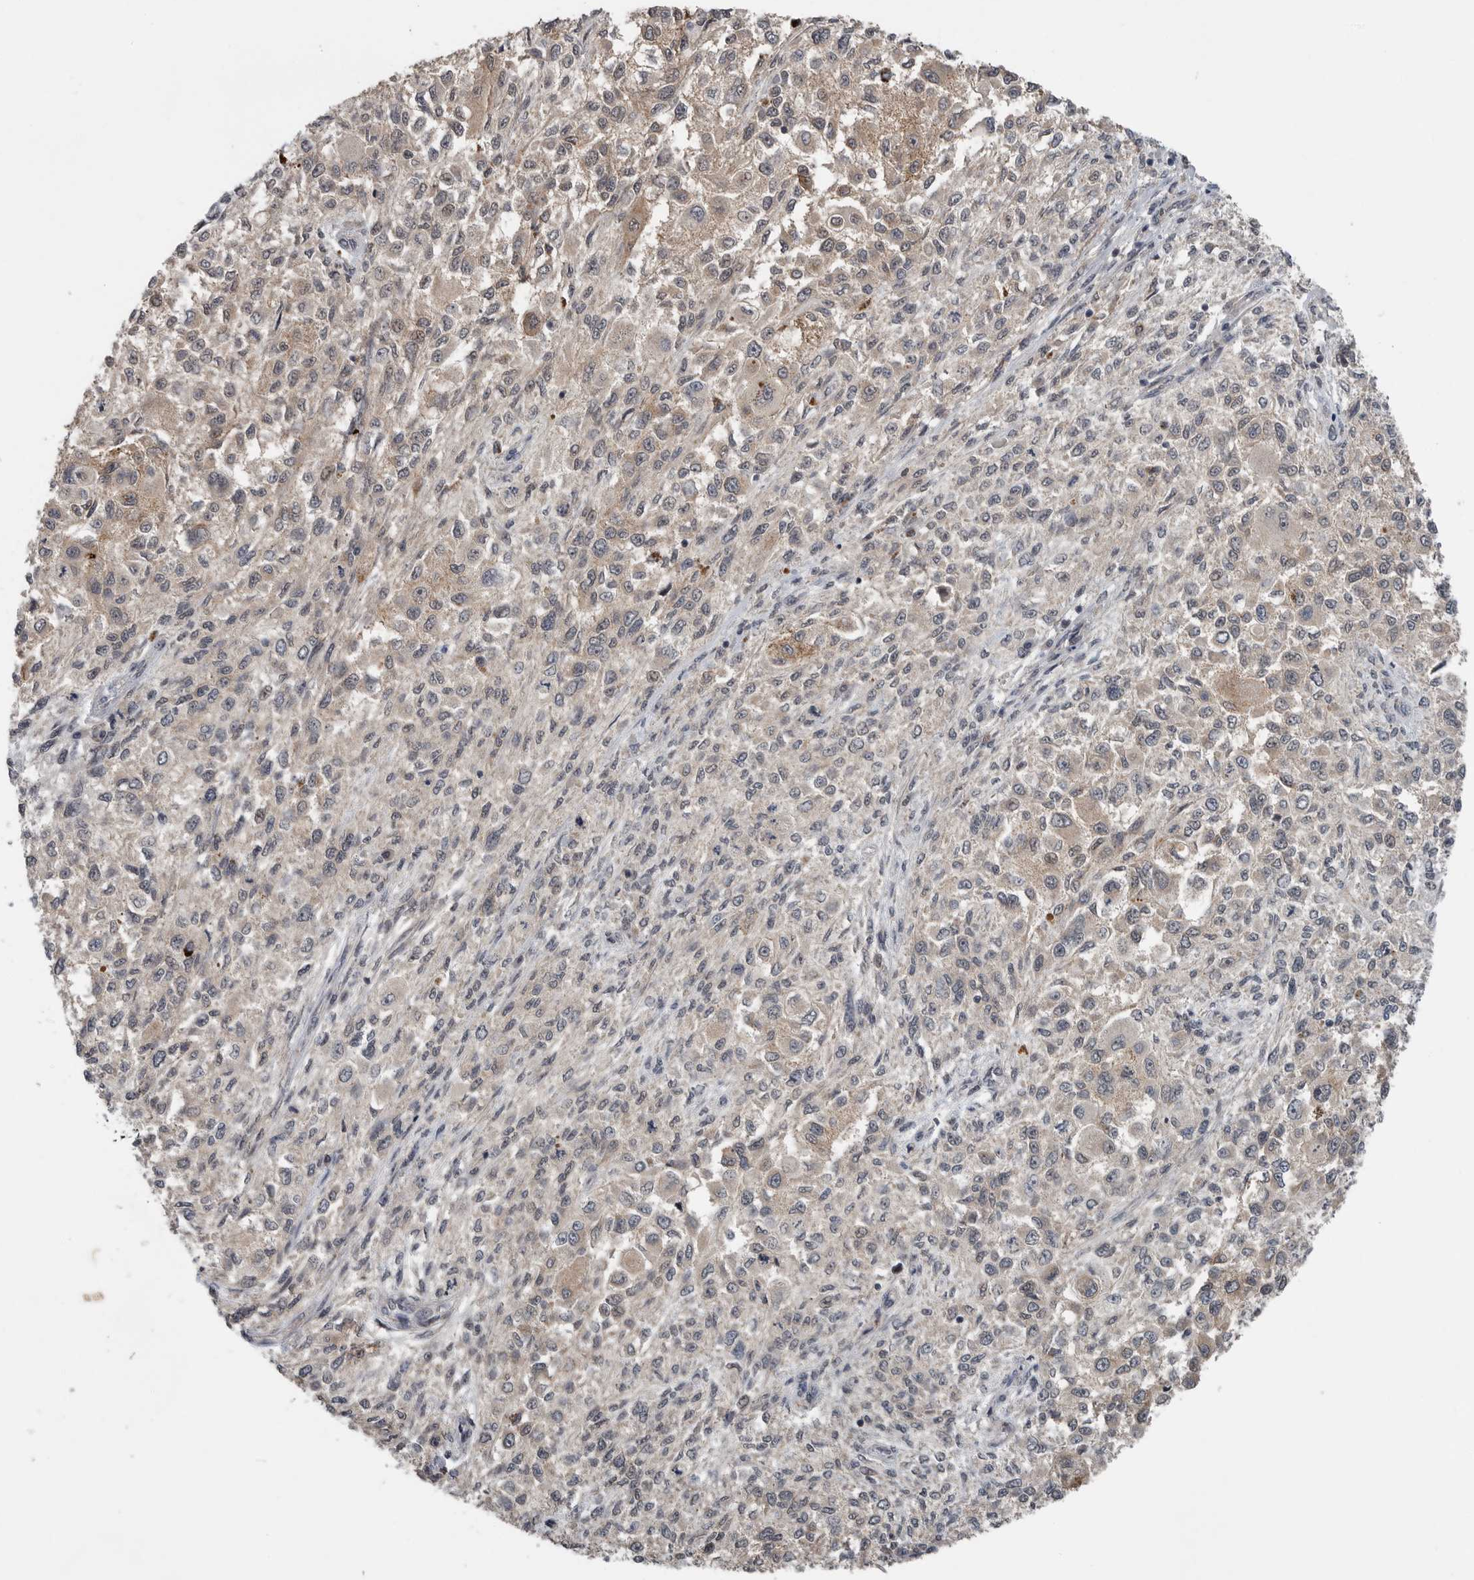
{"staining": {"intensity": "moderate", "quantity": "<25%", "location": "cytoplasmic/membranous"}, "tissue": "melanoma", "cell_type": "Tumor cells", "image_type": "cancer", "snomed": [{"axis": "morphology", "description": "Necrosis, NOS"}, {"axis": "morphology", "description": "Malignant melanoma, NOS"}, {"axis": "topography", "description": "Skin"}], "caption": "This micrograph demonstrates IHC staining of human malignant melanoma, with low moderate cytoplasmic/membranous staining in approximately <25% of tumor cells.", "gene": "SCP2", "patient": {"sex": "female", "age": 87}}